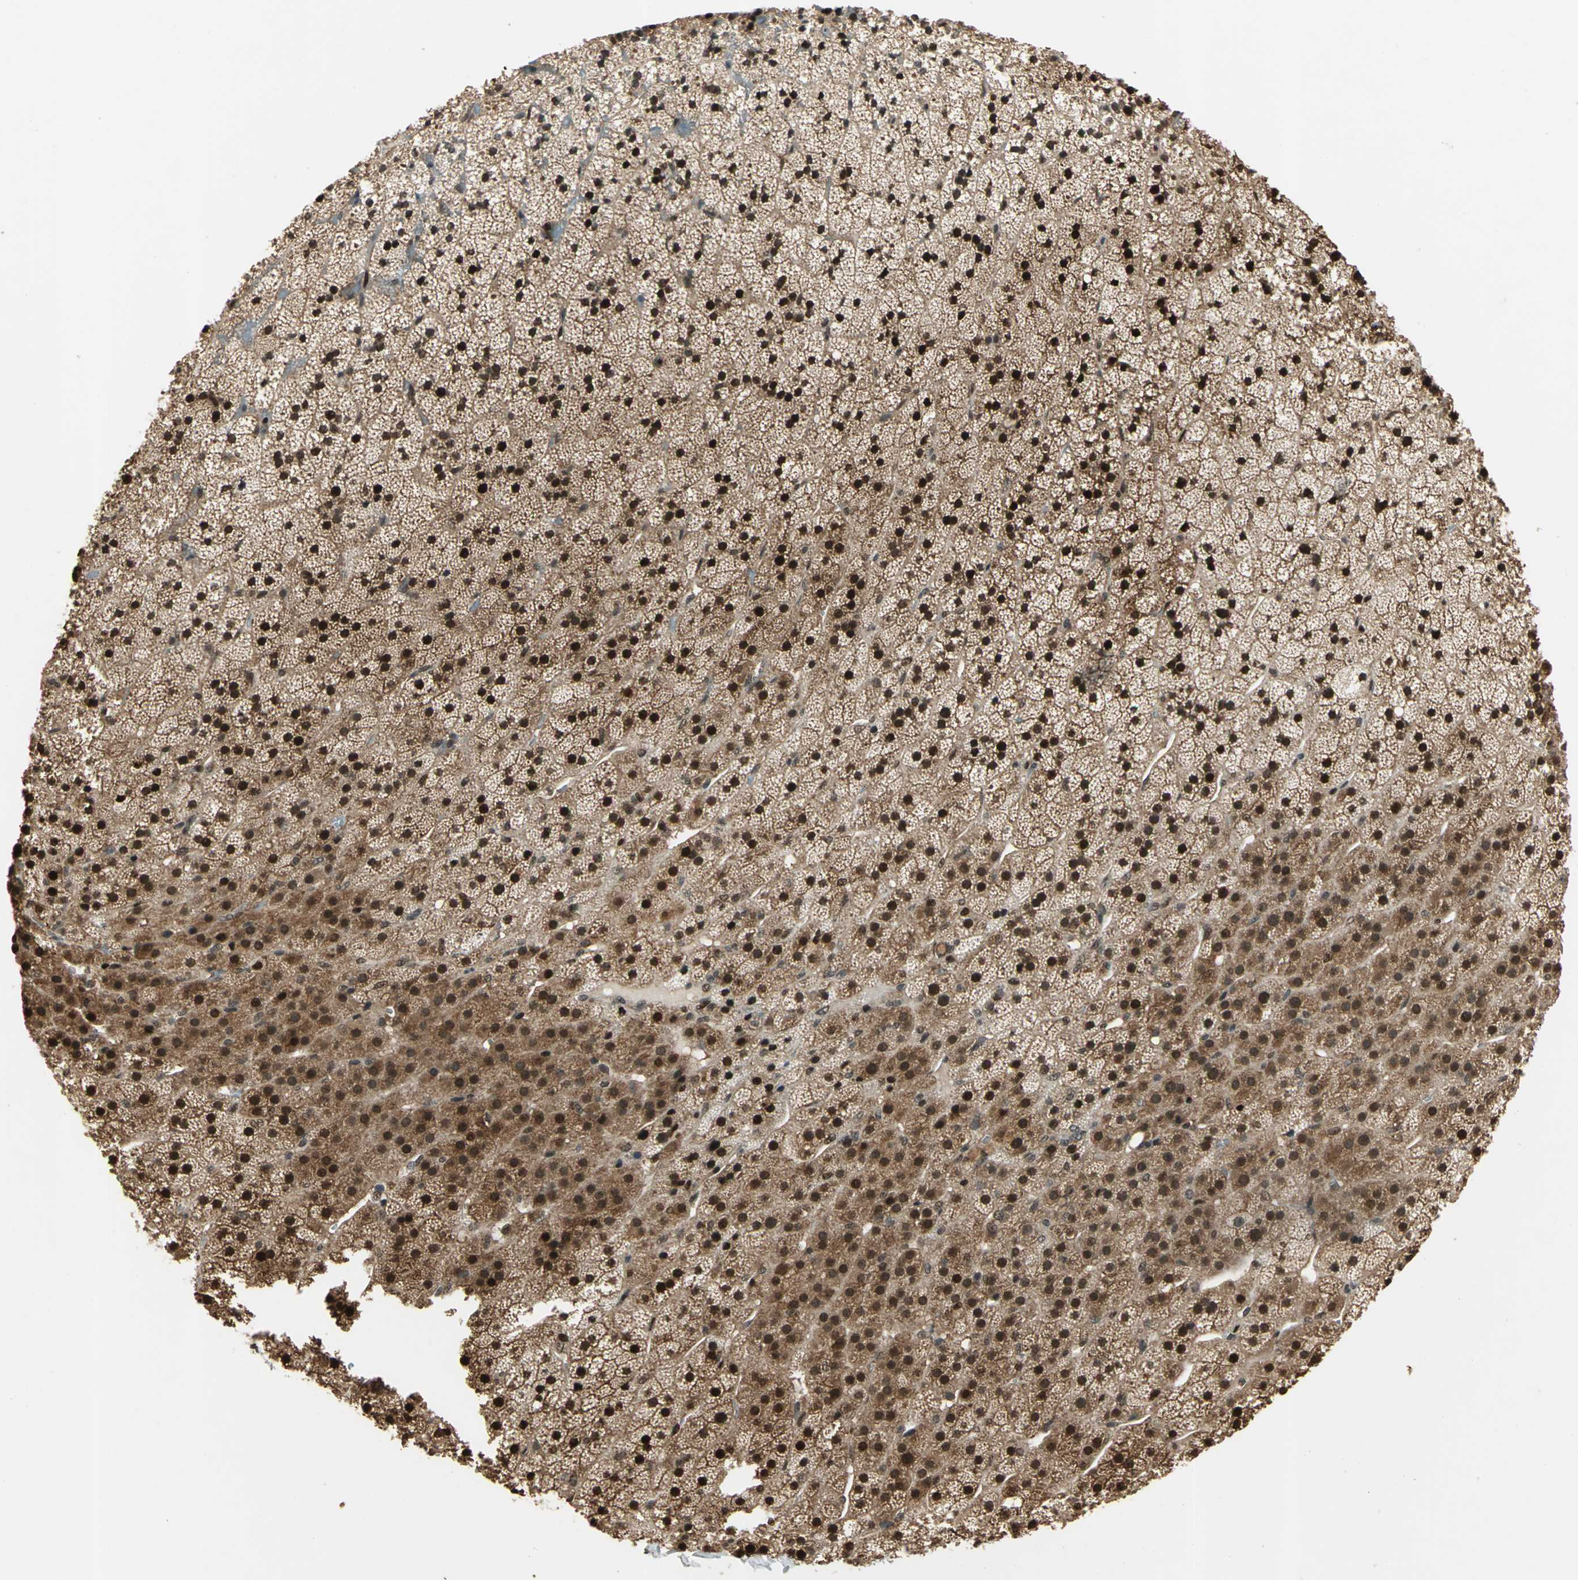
{"staining": {"intensity": "strong", "quantity": ">75%", "location": "cytoplasmic/membranous,nuclear"}, "tissue": "adrenal gland", "cell_type": "Glandular cells", "image_type": "normal", "snomed": [{"axis": "morphology", "description": "Normal tissue, NOS"}, {"axis": "topography", "description": "Adrenal gland"}], "caption": "Immunohistochemistry (DAB (3,3'-diaminobenzidine)) staining of normal human adrenal gland reveals strong cytoplasmic/membranous,nuclear protein staining in approximately >75% of glandular cells.", "gene": "PSMC3", "patient": {"sex": "male", "age": 35}}